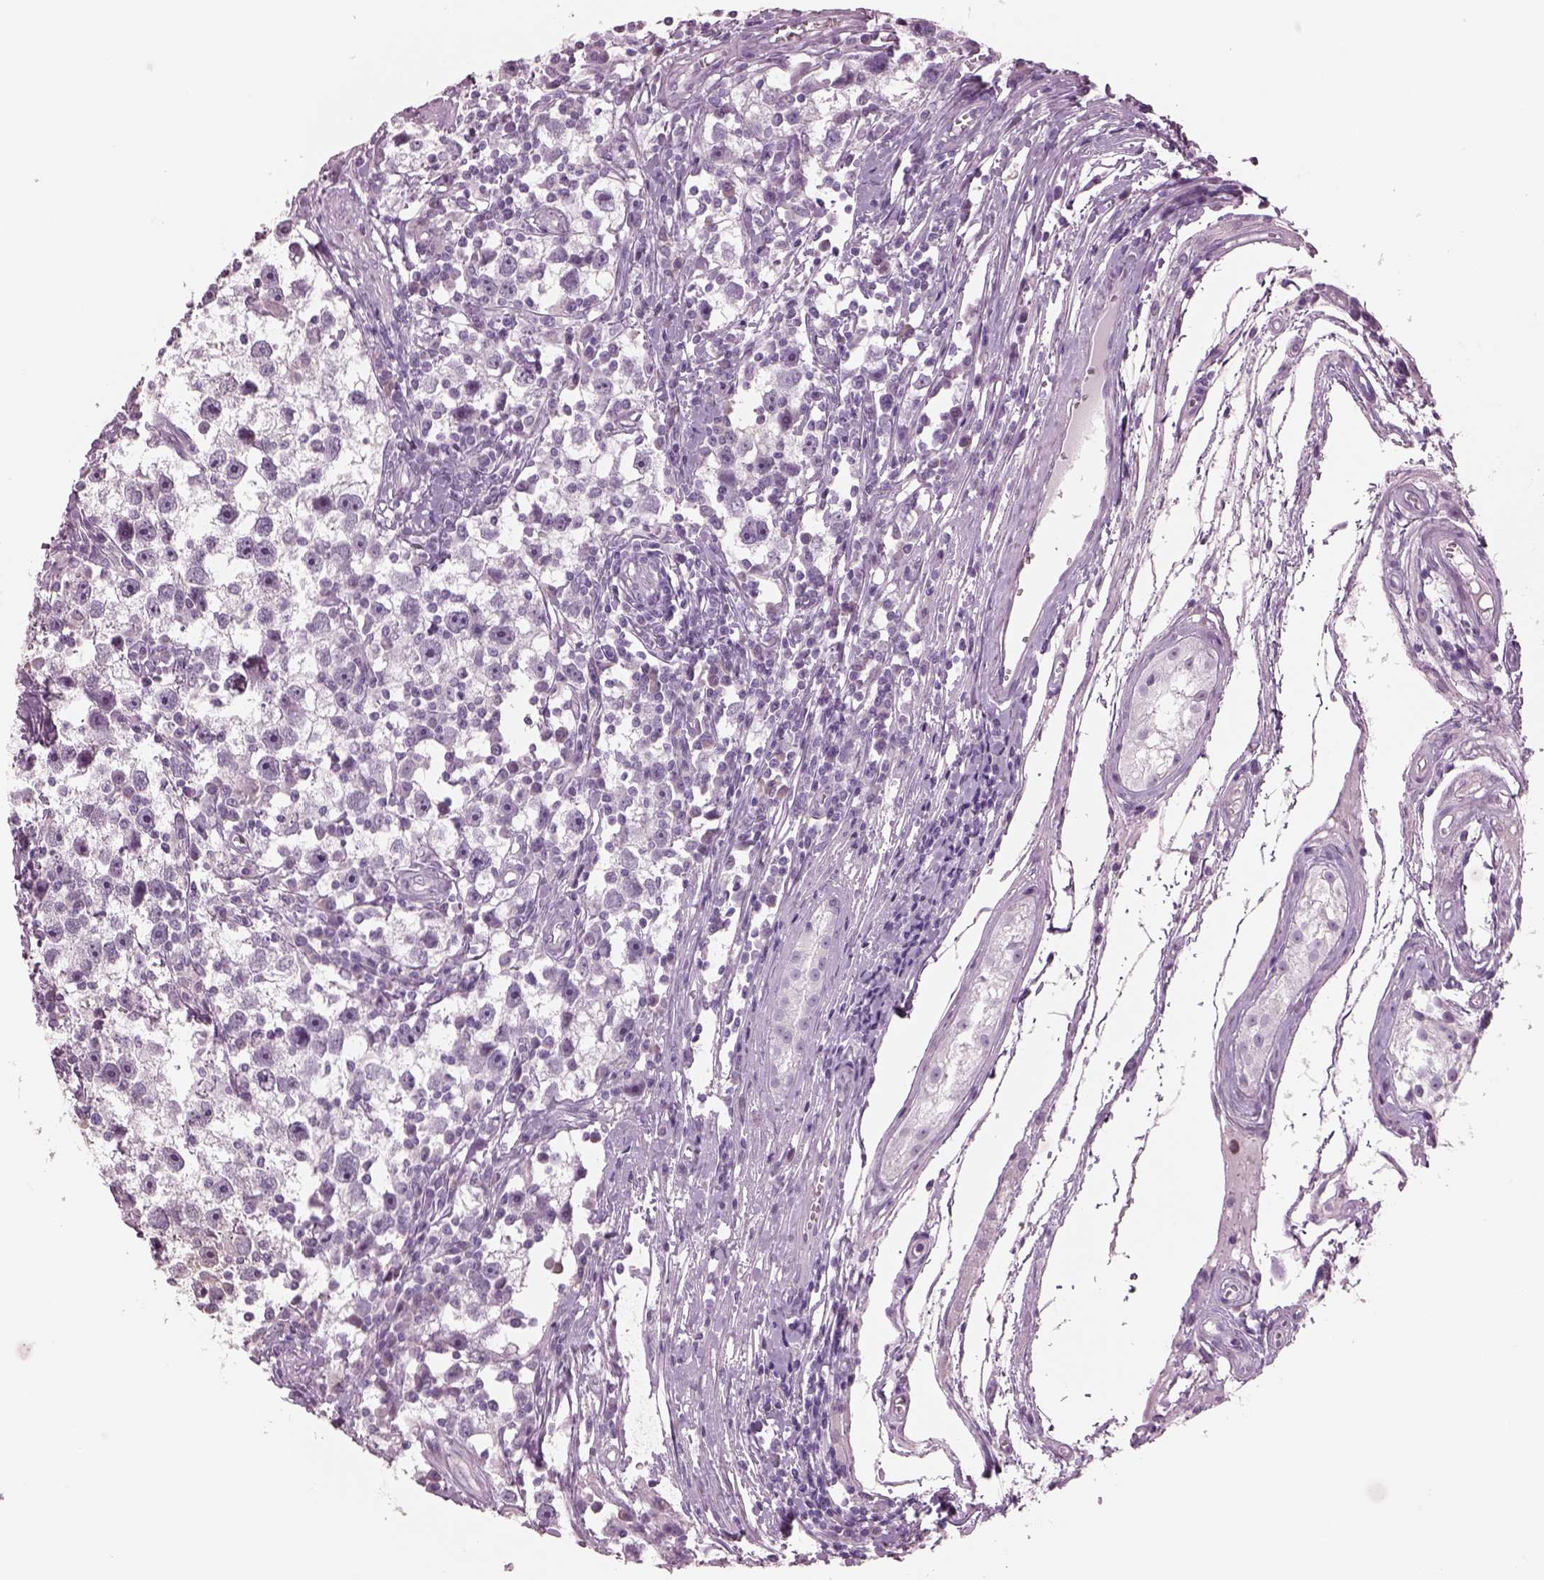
{"staining": {"intensity": "negative", "quantity": "none", "location": "none"}, "tissue": "testis cancer", "cell_type": "Tumor cells", "image_type": "cancer", "snomed": [{"axis": "morphology", "description": "Seminoma, NOS"}, {"axis": "topography", "description": "Testis"}], "caption": "High power microscopy image of an IHC photomicrograph of testis seminoma, revealing no significant staining in tumor cells.", "gene": "CYLC1", "patient": {"sex": "male", "age": 30}}